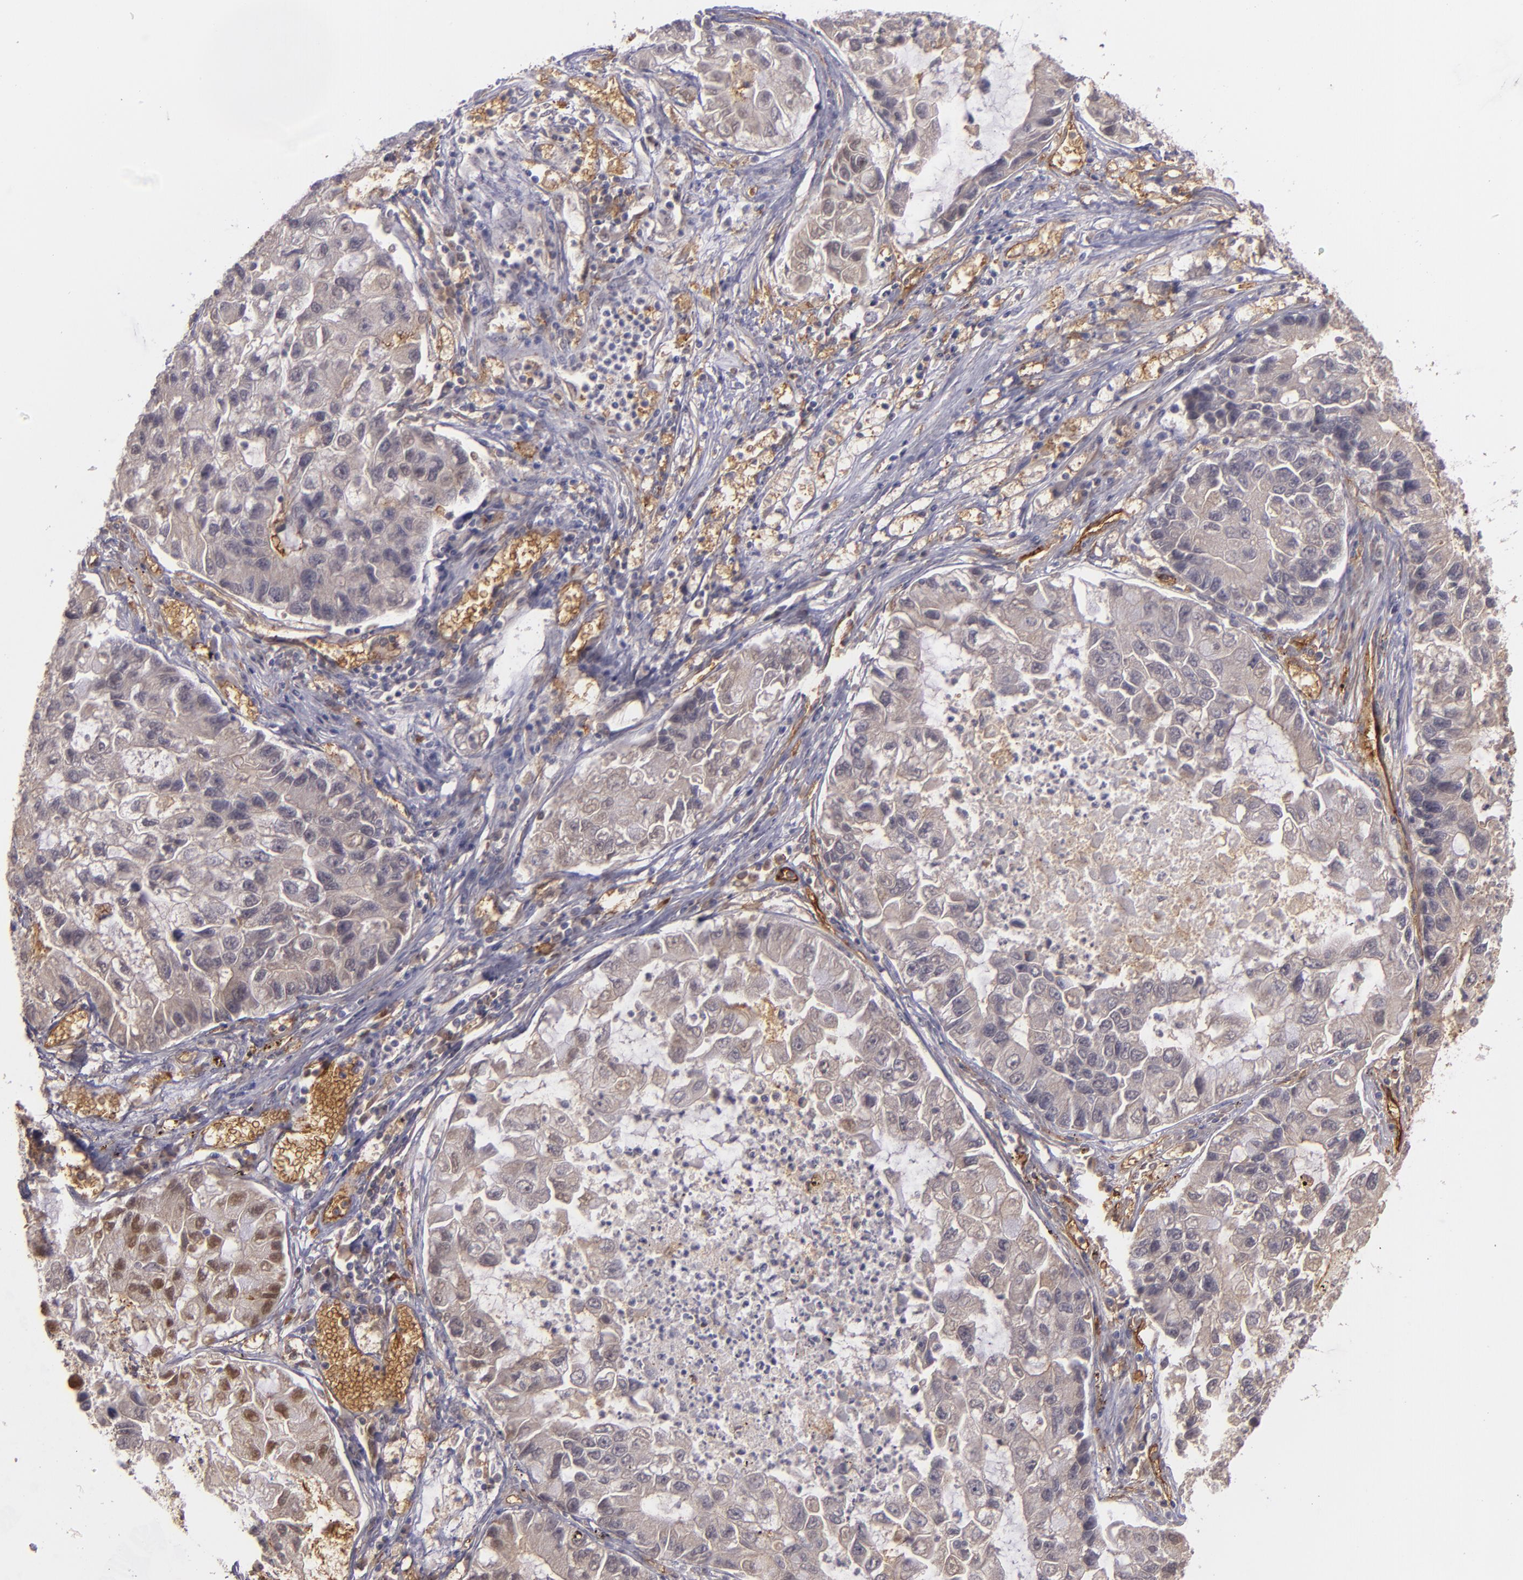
{"staining": {"intensity": "moderate", "quantity": ">75%", "location": "cytoplasmic/membranous"}, "tissue": "lung cancer", "cell_type": "Tumor cells", "image_type": "cancer", "snomed": [{"axis": "morphology", "description": "Adenocarcinoma, NOS"}, {"axis": "topography", "description": "Lung"}], "caption": "Immunohistochemistry (IHC) of lung cancer exhibits medium levels of moderate cytoplasmic/membranous positivity in approximately >75% of tumor cells. The staining was performed using DAB (3,3'-diaminobenzidine) to visualize the protein expression in brown, while the nuclei were stained in blue with hematoxylin (Magnification: 20x).", "gene": "ACE", "patient": {"sex": "female", "age": 51}}